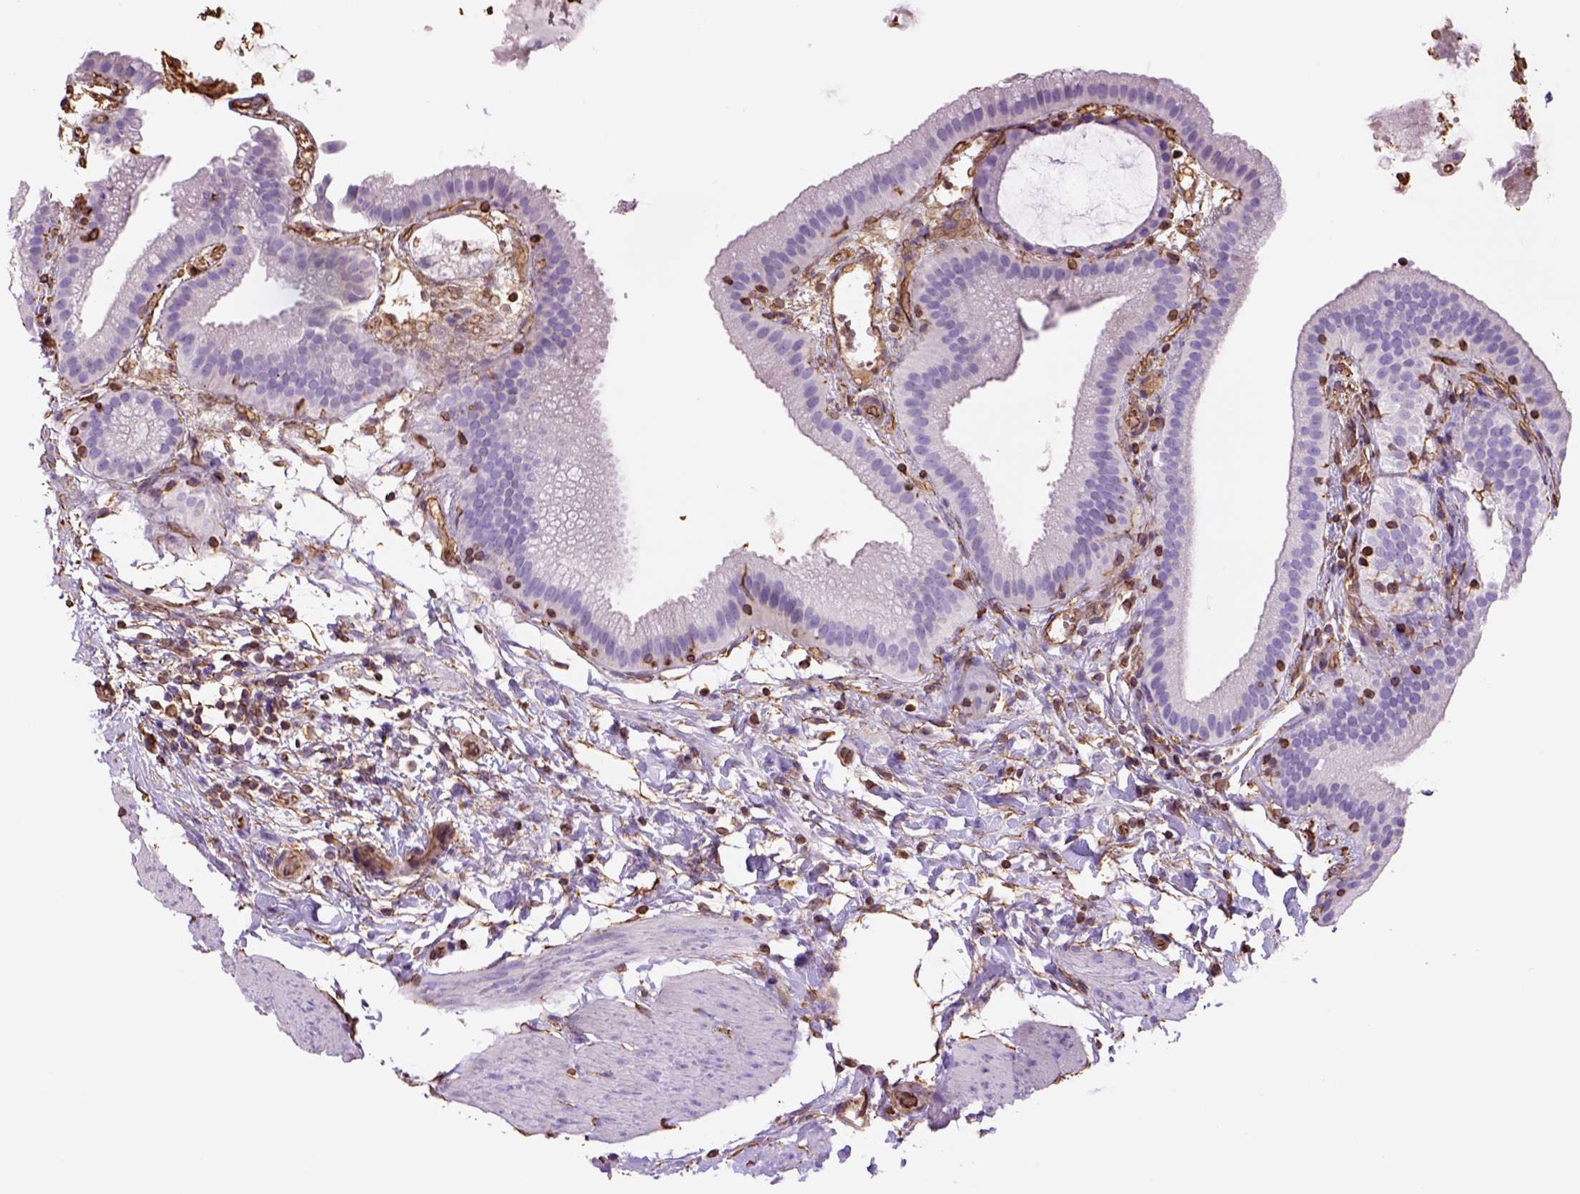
{"staining": {"intensity": "negative", "quantity": "none", "location": "none"}, "tissue": "gallbladder", "cell_type": "Glandular cells", "image_type": "normal", "snomed": [{"axis": "morphology", "description": "Normal tissue, NOS"}, {"axis": "topography", "description": "Gallbladder"}], "caption": "High power microscopy photomicrograph of an IHC image of benign gallbladder, revealing no significant positivity in glandular cells. Brightfield microscopy of immunohistochemistry stained with DAB (3,3'-diaminobenzidine) (brown) and hematoxylin (blue), captured at high magnification.", "gene": "ZZZ3", "patient": {"sex": "female", "age": 63}}